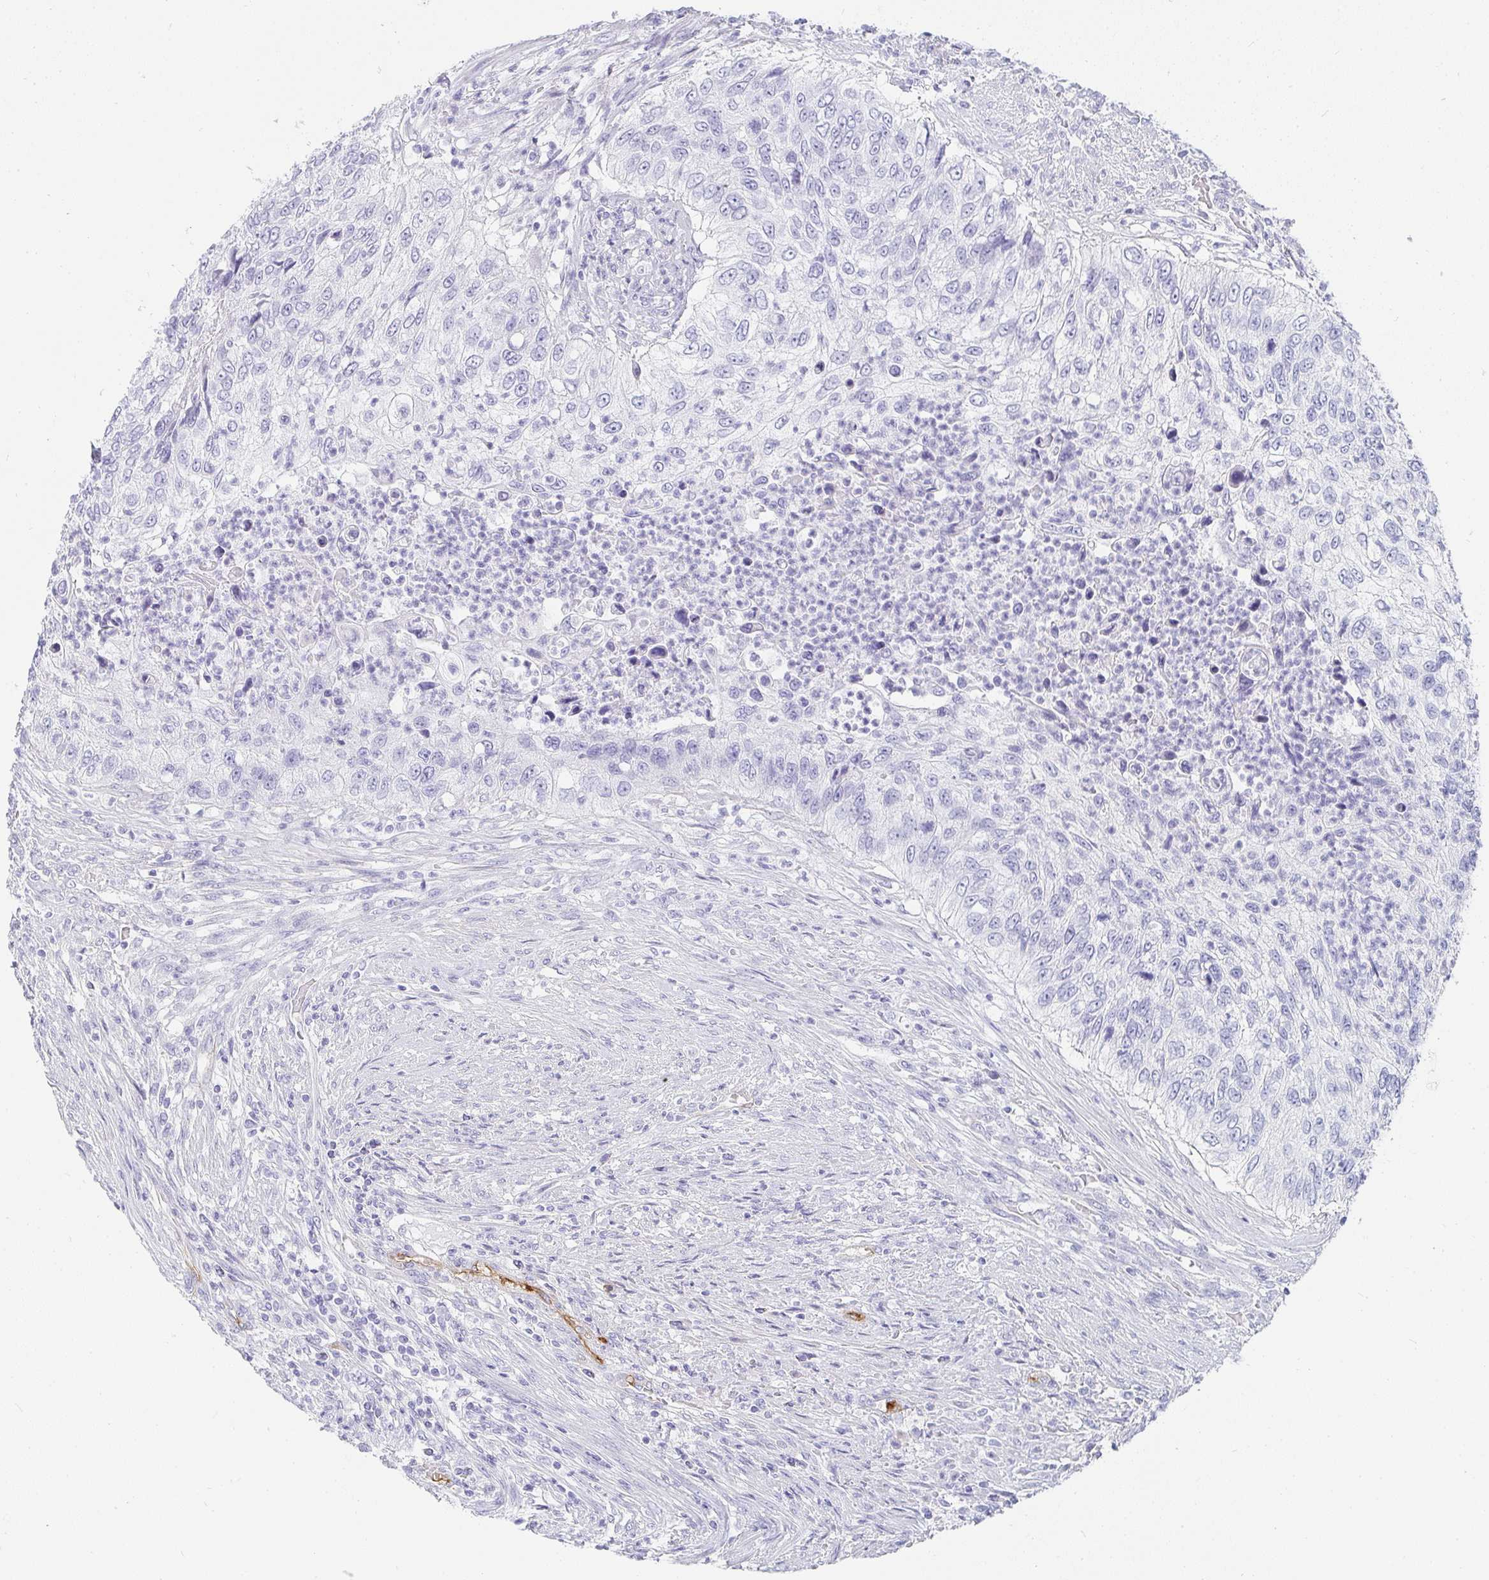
{"staining": {"intensity": "negative", "quantity": "none", "location": "none"}, "tissue": "urothelial cancer", "cell_type": "Tumor cells", "image_type": "cancer", "snomed": [{"axis": "morphology", "description": "Urothelial carcinoma, High grade"}, {"axis": "topography", "description": "Urinary bladder"}], "caption": "The image displays no significant expression in tumor cells of urothelial carcinoma (high-grade).", "gene": "PRND", "patient": {"sex": "female", "age": 60}}